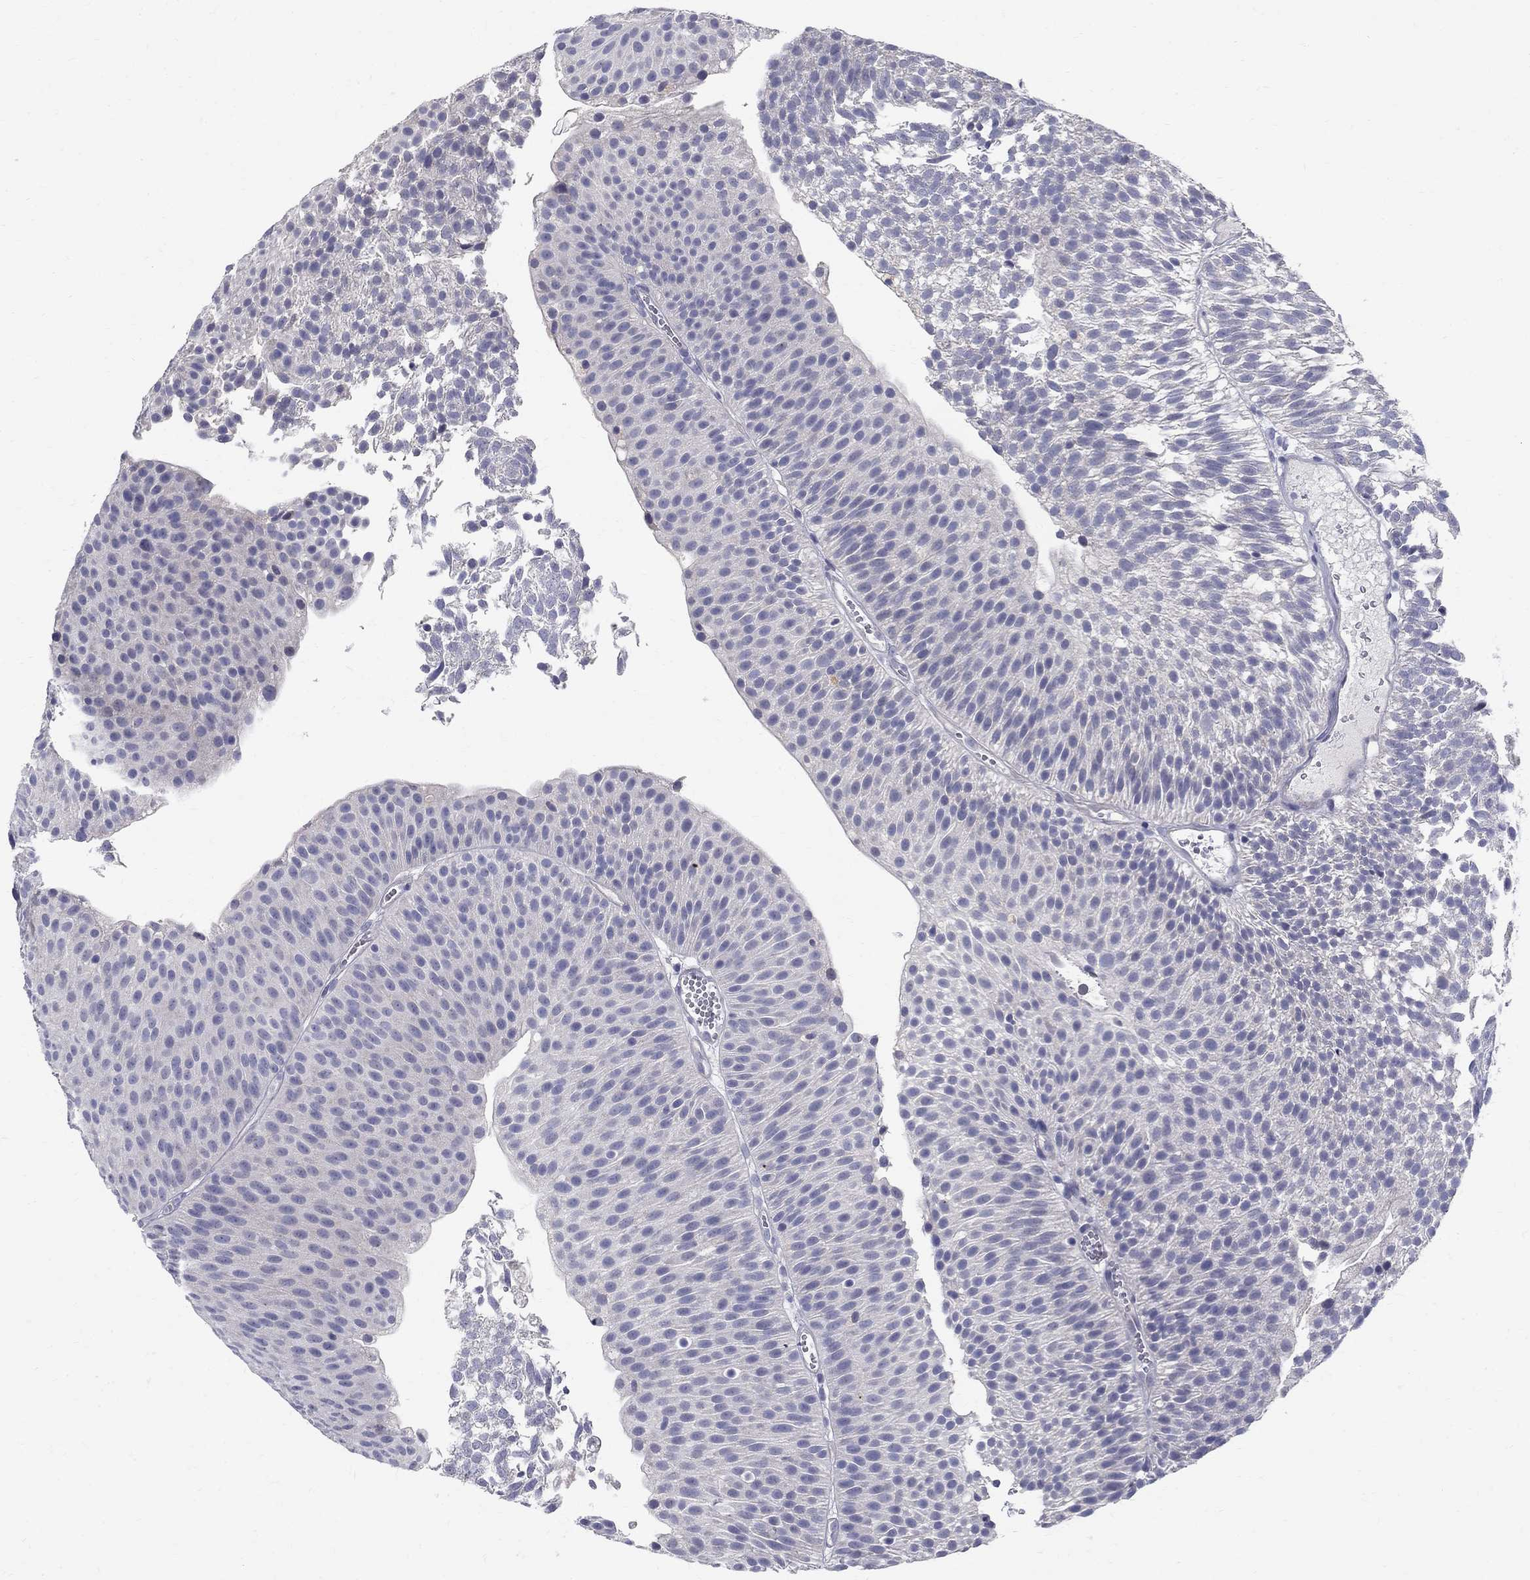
{"staining": {"intensity": "negative", "quantity": "none", "location": "none"}, "tissue": "urothelial cancer", "cell_type": "Tumor cells", "image_type": "cancer", "snomed": [{"axis": "morphology", "description": "Urothelial carcinoma, Low grade"}, {"axis": "topography", "description": "Urinary bladder"}], "caption": "Immunohistochemistry (IHC) histopathology image of human urothelial cancer stained for a protein (brown), which reveals no staining in tumor cells.", "gene": "TP53TG5", "patient": {"sex": "male", "age": 65}}